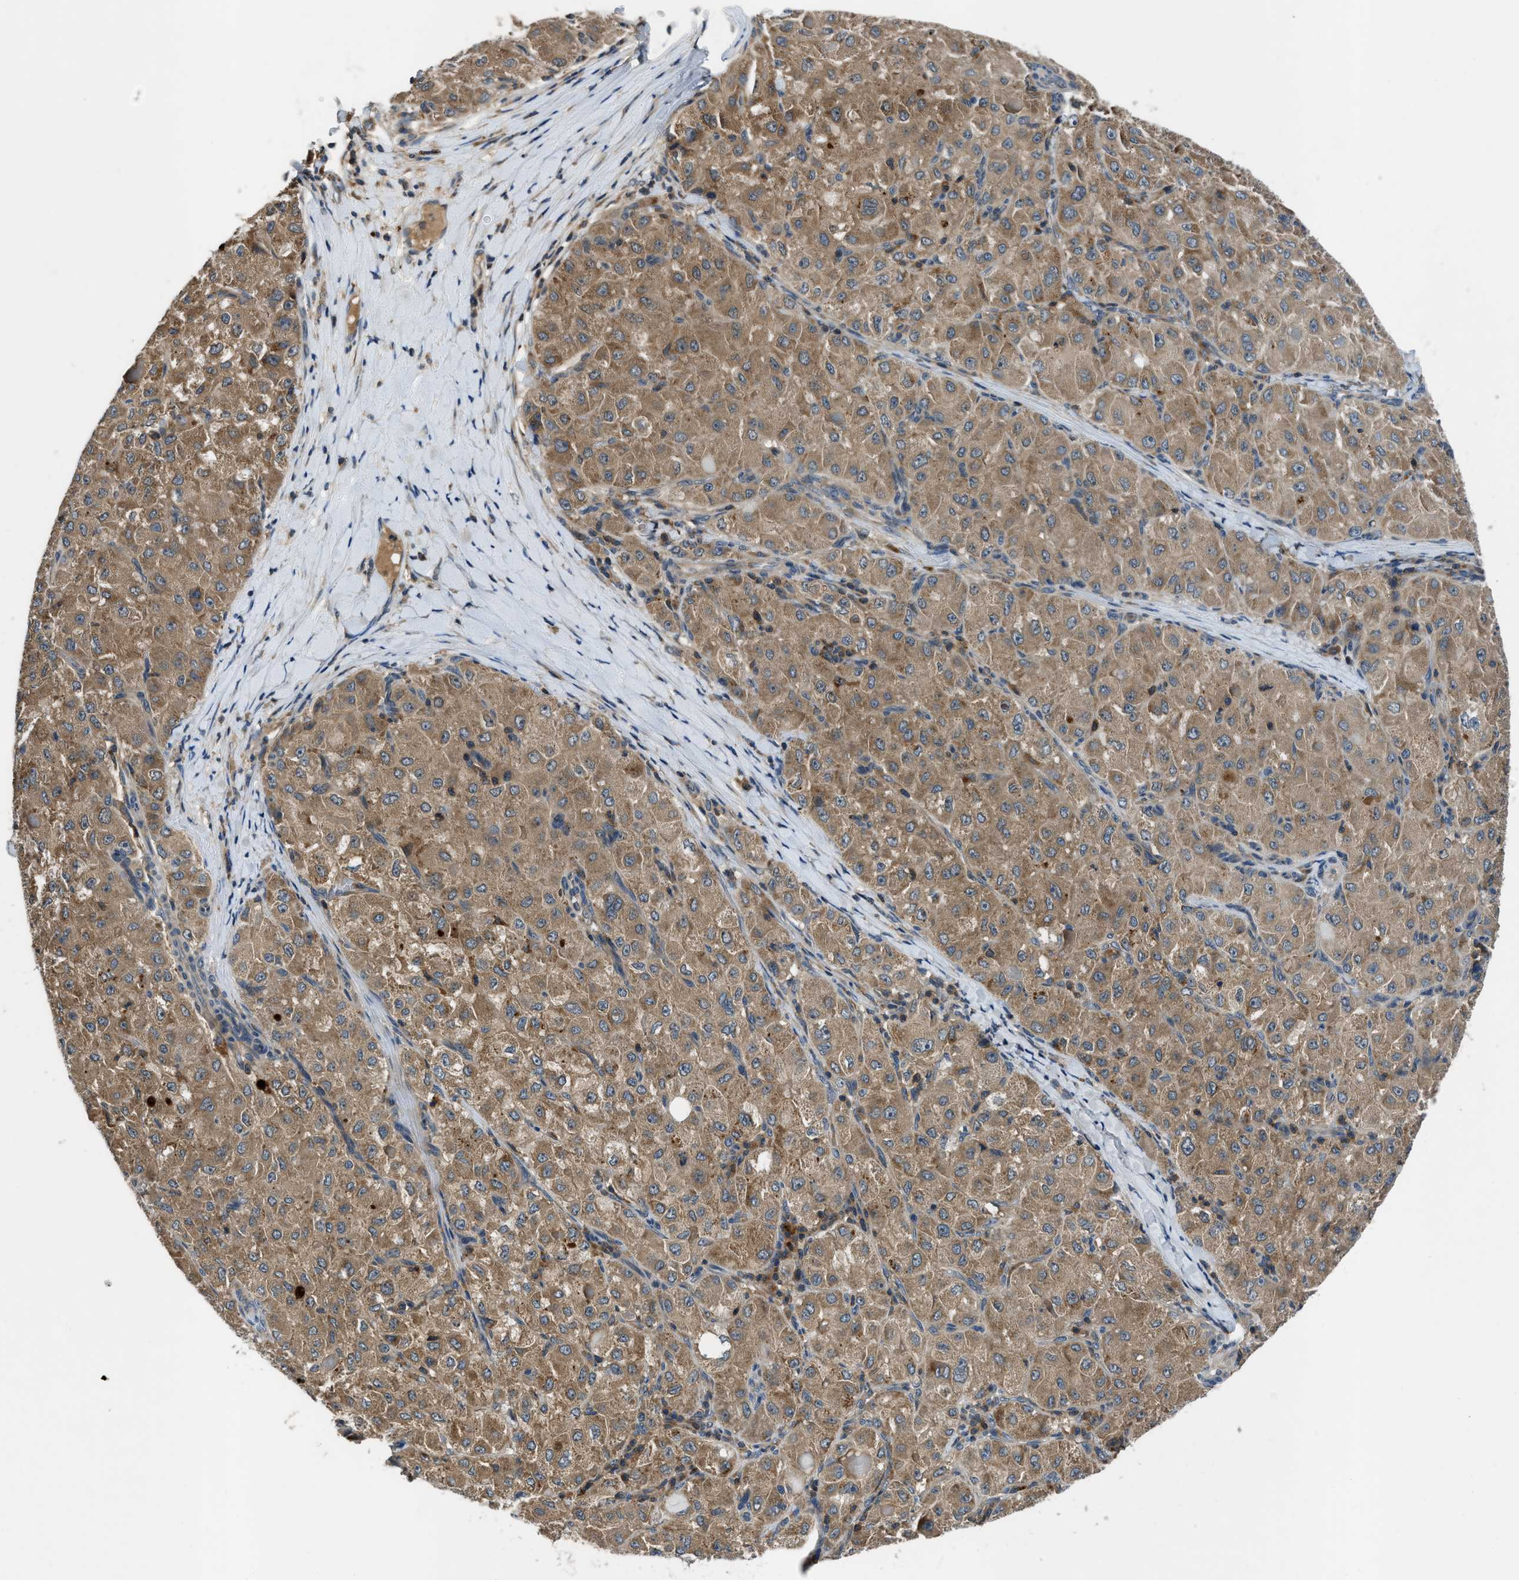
{"staining": {"intensity": "moderate", "quantity": ">75%", "location": "cytoplasmic/membranous"}, "tissue": "liver cancer", "cell_type": "Tumor cells", "image_type": "cancer", "snomed": [{"axis": "morphology", "description": "Carcinoma, Hepatocellular, NOS"}, {"axis": "topography", "description": "Liver"}], "caption": "Immunohistochemical staining of liver cancer shows medium levels of moderate cytoplasmic/membranous expression in about >75% of tumor cells. Nuclei are stained in blue.", "gene": "PAFAH2", "patient": {"sex": "male", "age": 80}}